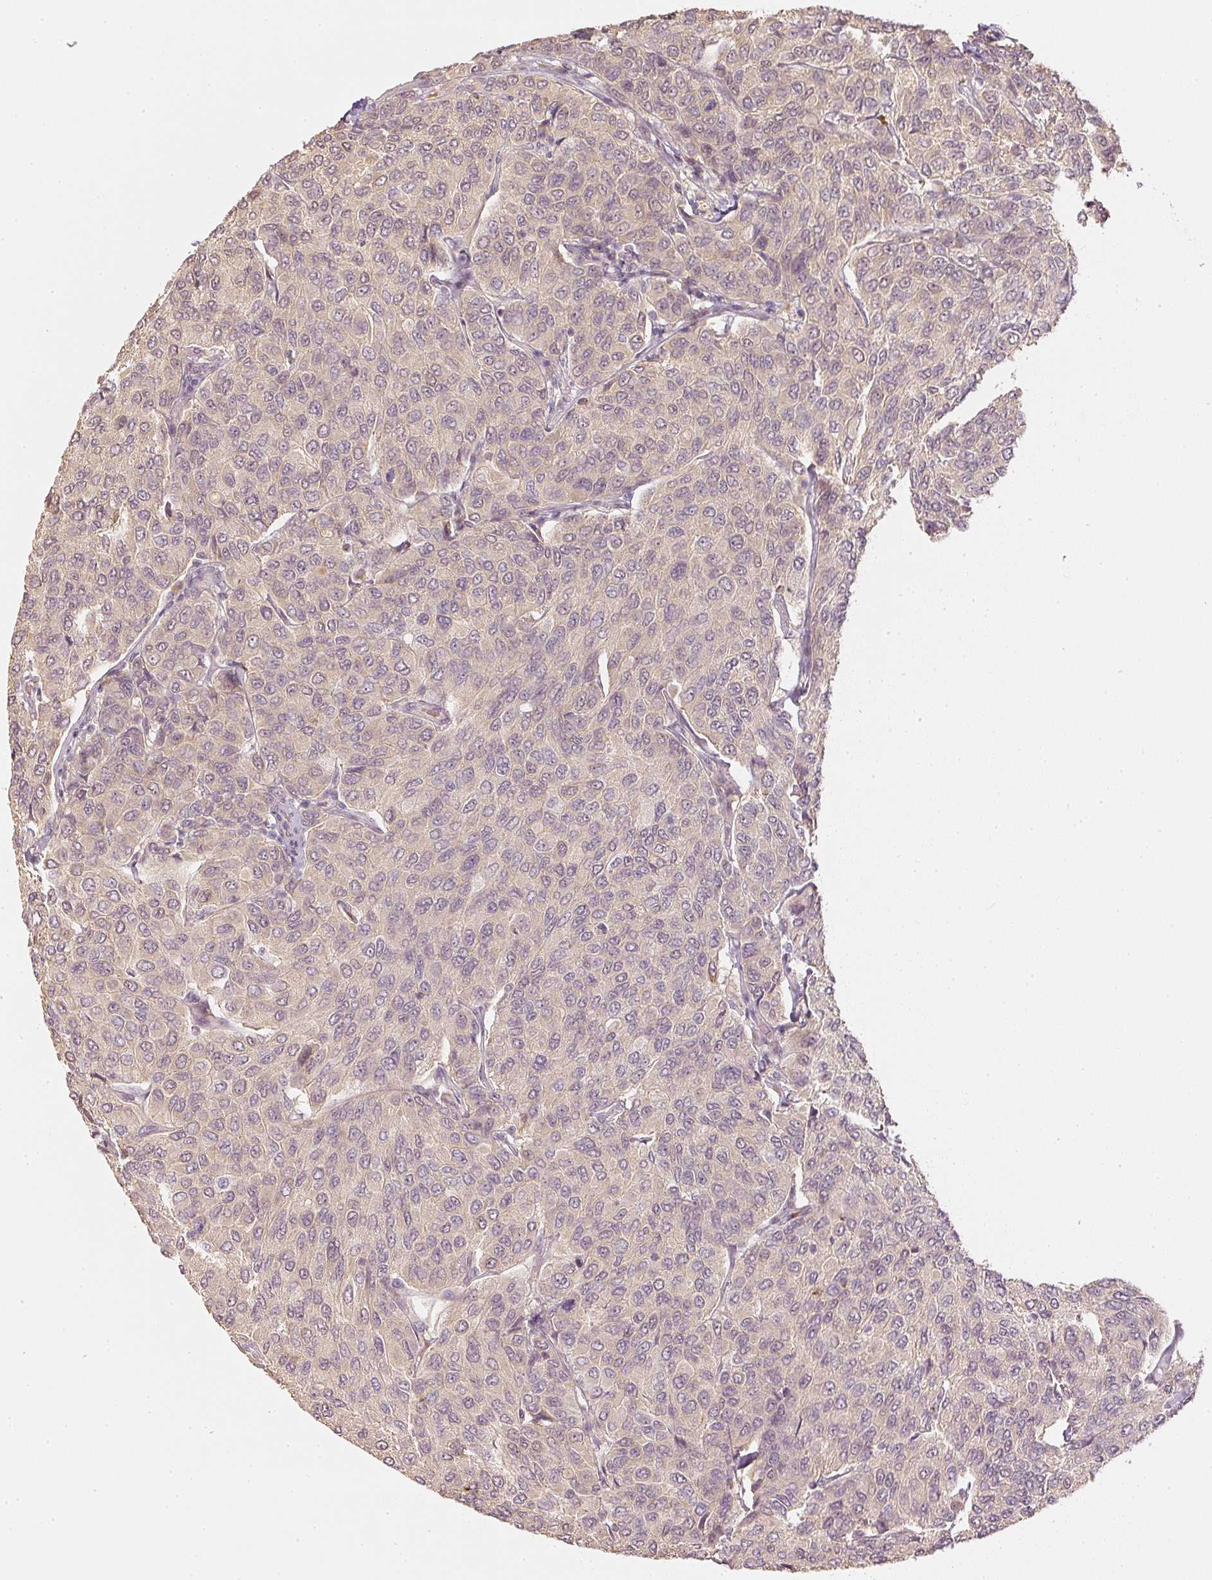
{"staining": {"intensity": "weak", "quantity": ">75%", "location": "cytoplasmic/membranous"}, "tissue": "breast cancer", "cell_type": "Tumor cells", "image_type": "cancer", "snomed": [{"axis": "morphology", "description": "Duct carcinoma"}, {"axis": "topography", "description": "Breast"}], "caption": "High-power microscopy captured an immunohistochemistry histopathology image of breast intraductal carcinoma, revealing weak cytoplasmic/membranous expression in about >75% of tumor cells.", "gene": "GZMA", "patient": {"sex": "female", "age": 55}}